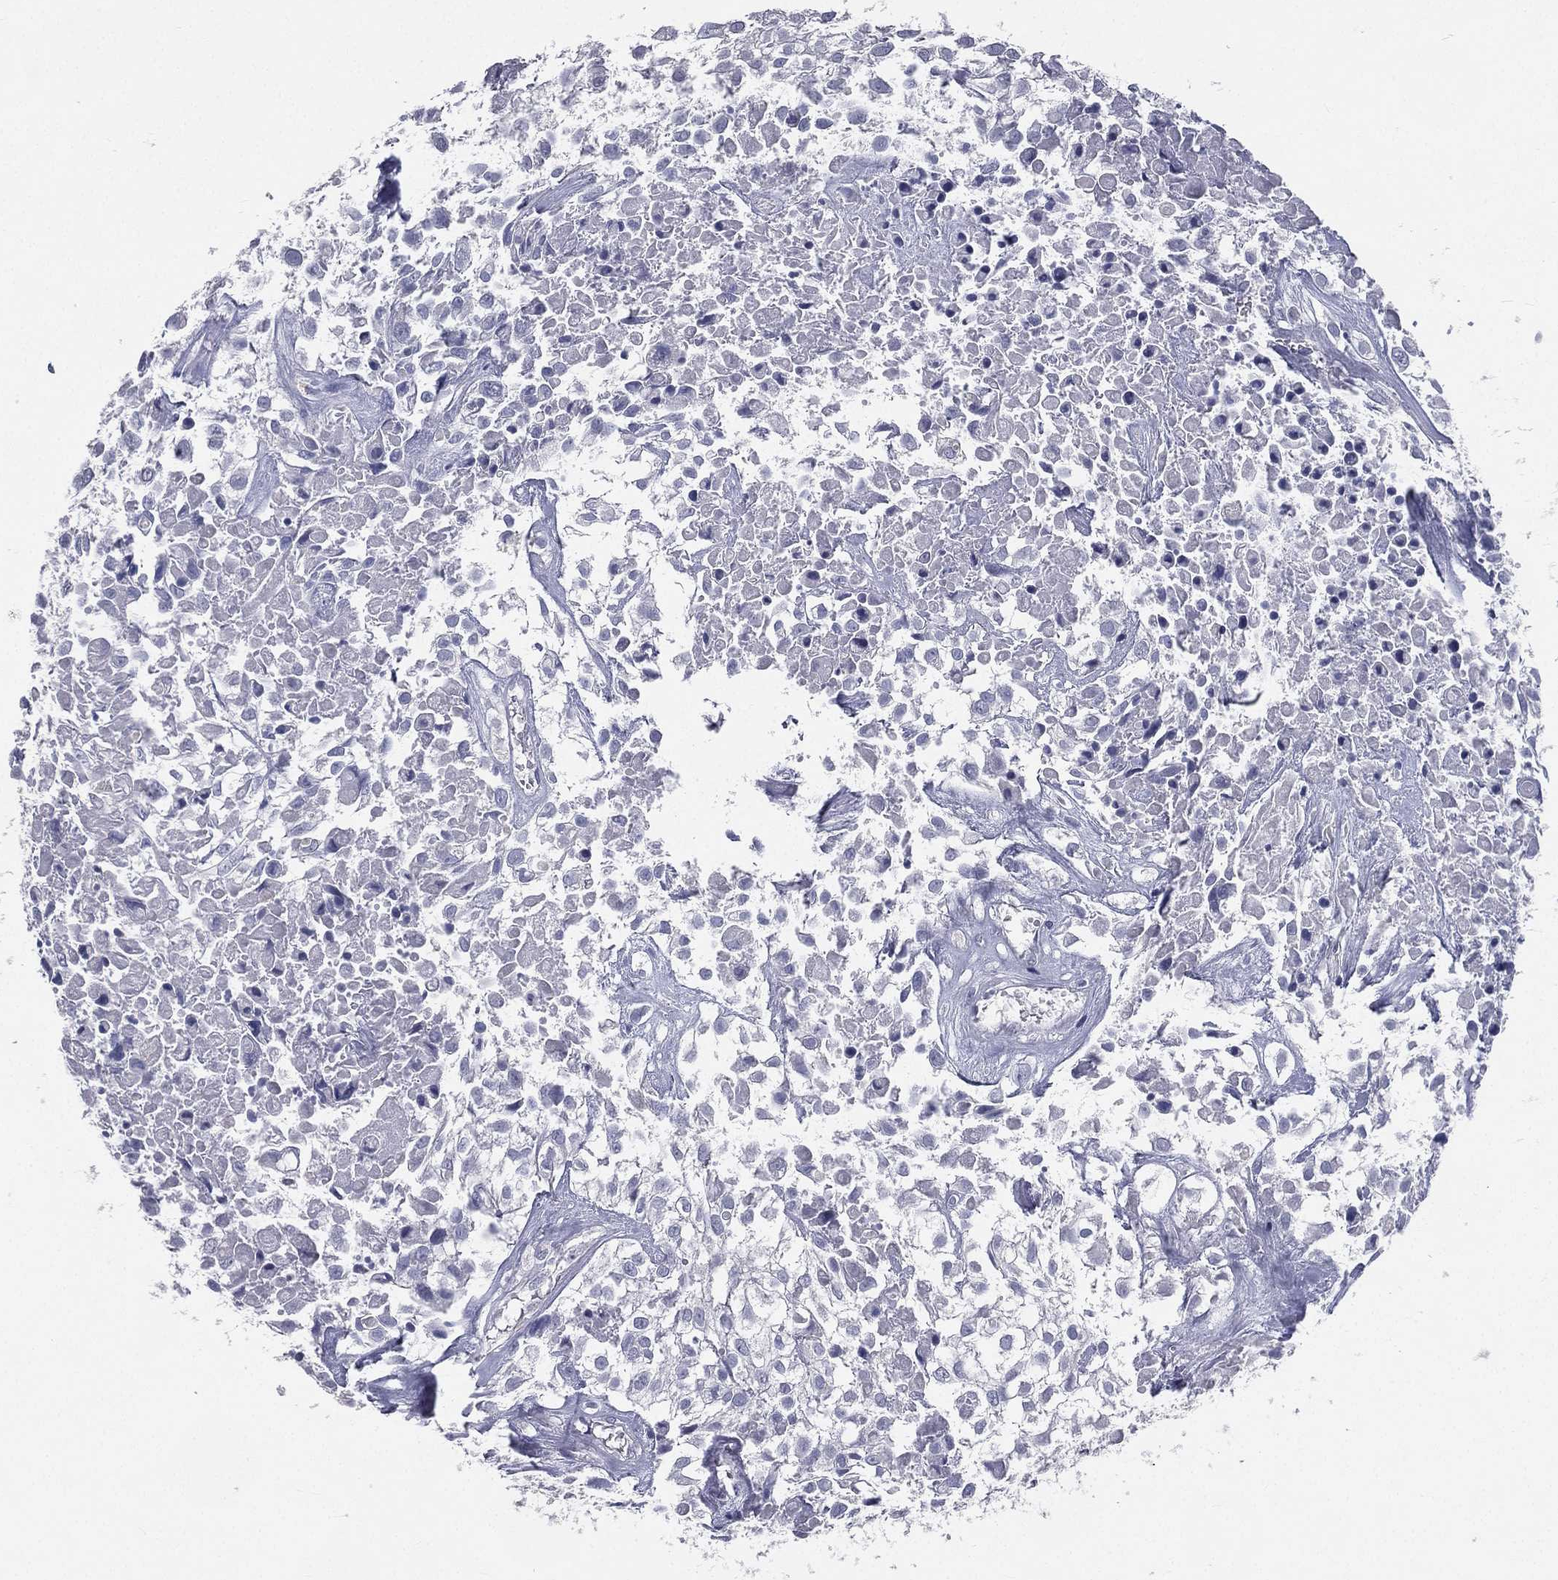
{"staining": {"intensity": "negative", "quantity": "none", "location": "none"}, "tissue": "urothelial cancer", "cell_type": "Tumor cells", "image_type": "cancer", "snomed": [{"axis": "morphology", "description": "Urothelial carcinoma, High grade"}, {"axis": "topography", "description": "Urinary bladder"}], "caption": "Tumor cells show no significant protein positivity in urothelial cancer.", "gene": "IFT27", "patient": {"sex": "male", "age": 56}}